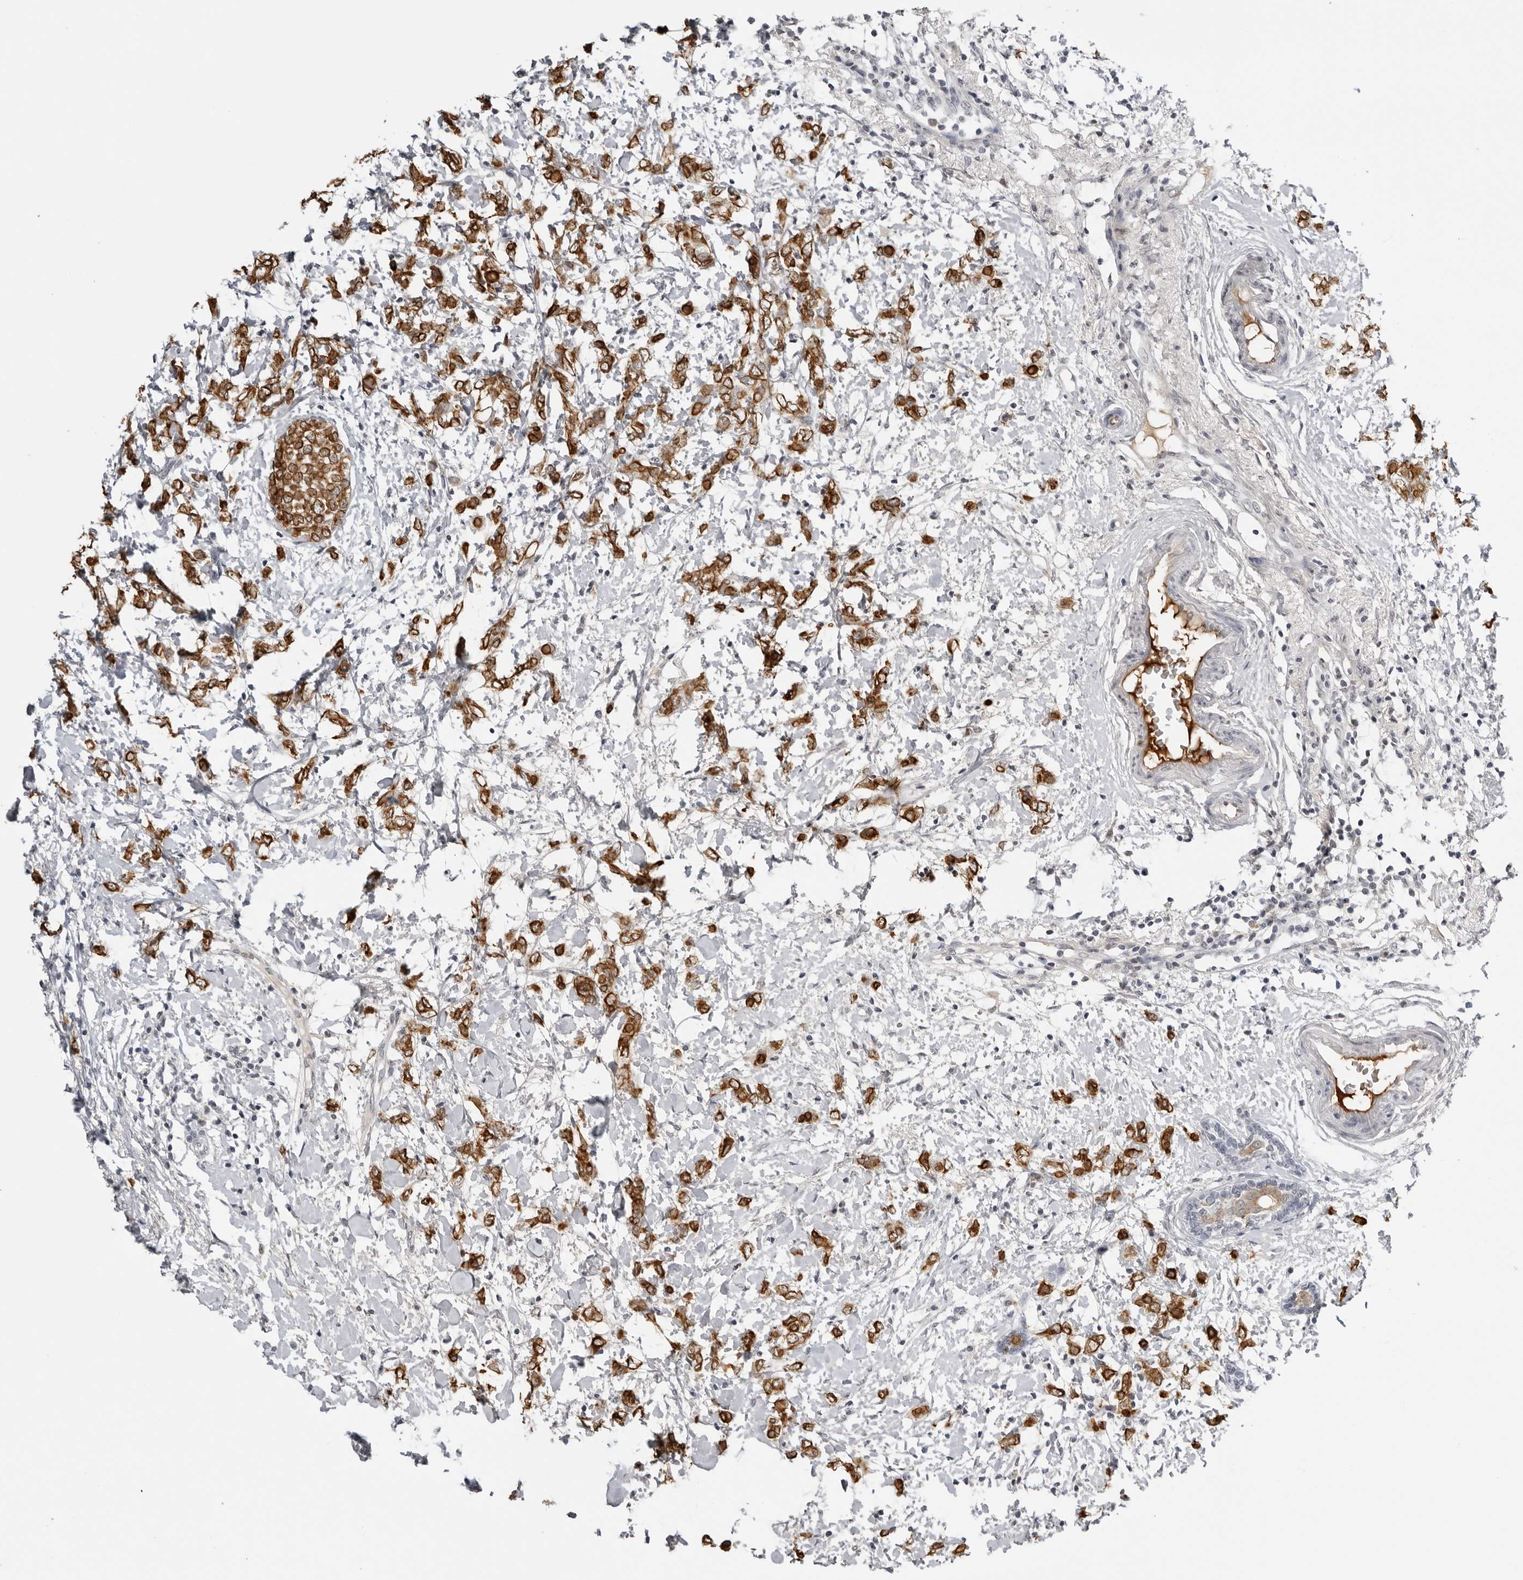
{"staining": {"intensity": "strong", "quantity": ">75%", "location": "cytoplasmic/membranous"}, "tissue": "breast cancer", "cell_type": "Tumor cells", "image_type": "cancer", "snomed": [{"axis": "morphology", "description": "Normal tissue, NOS"}, {"axis": "morphology", "description": "Lobular carcinoma"}, {"axis": "topography", "description": "Breast"}], "caption": "DAB immunohistochemical staining of human breast cancer (lobular carcinoma) displays strong cytoplasmic/membranous protein expression in about >75% of tumor cells.", "gene": "SERPINF2", "patient": {"sex": "female", "age": 47}}